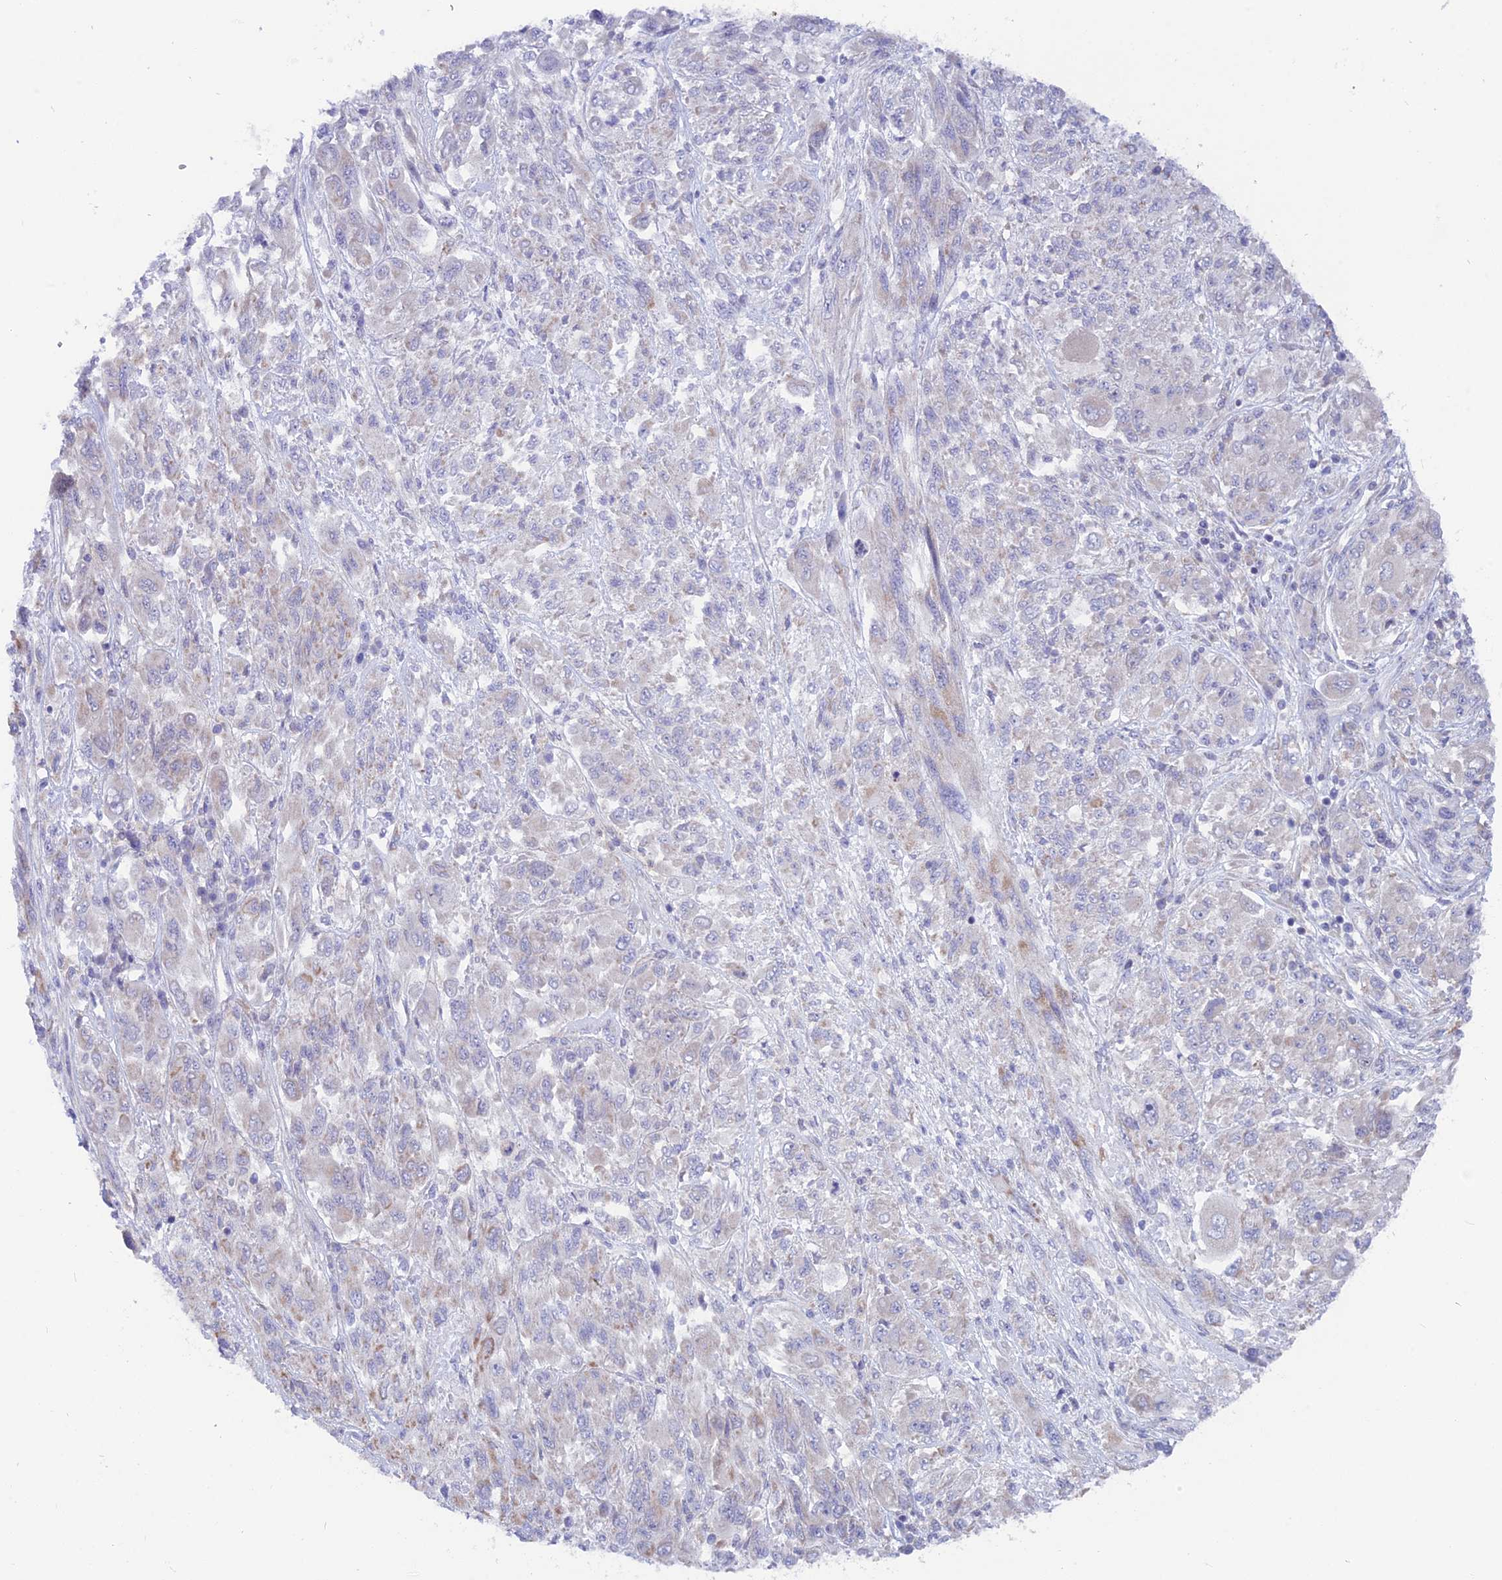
{"staining": {"intensity": "weak", "quantity": "<25%", "location": "cytoplasmic/membranous"}, "tissue": "melanoma", "cell_type": "Tumor cells", "image_type": "cancer", "snomed": [{"axis": "morphology", "description": "Malignant melanoma, NOS"}, {"axis": "topography", "description": "Skin"}], "caption": "Tumor cells are negative for brown protein staining in melanoma. Nuclei are stained in blue.", "gene": "PLAC9", "patient": {"sex": "female", "age": 91}}